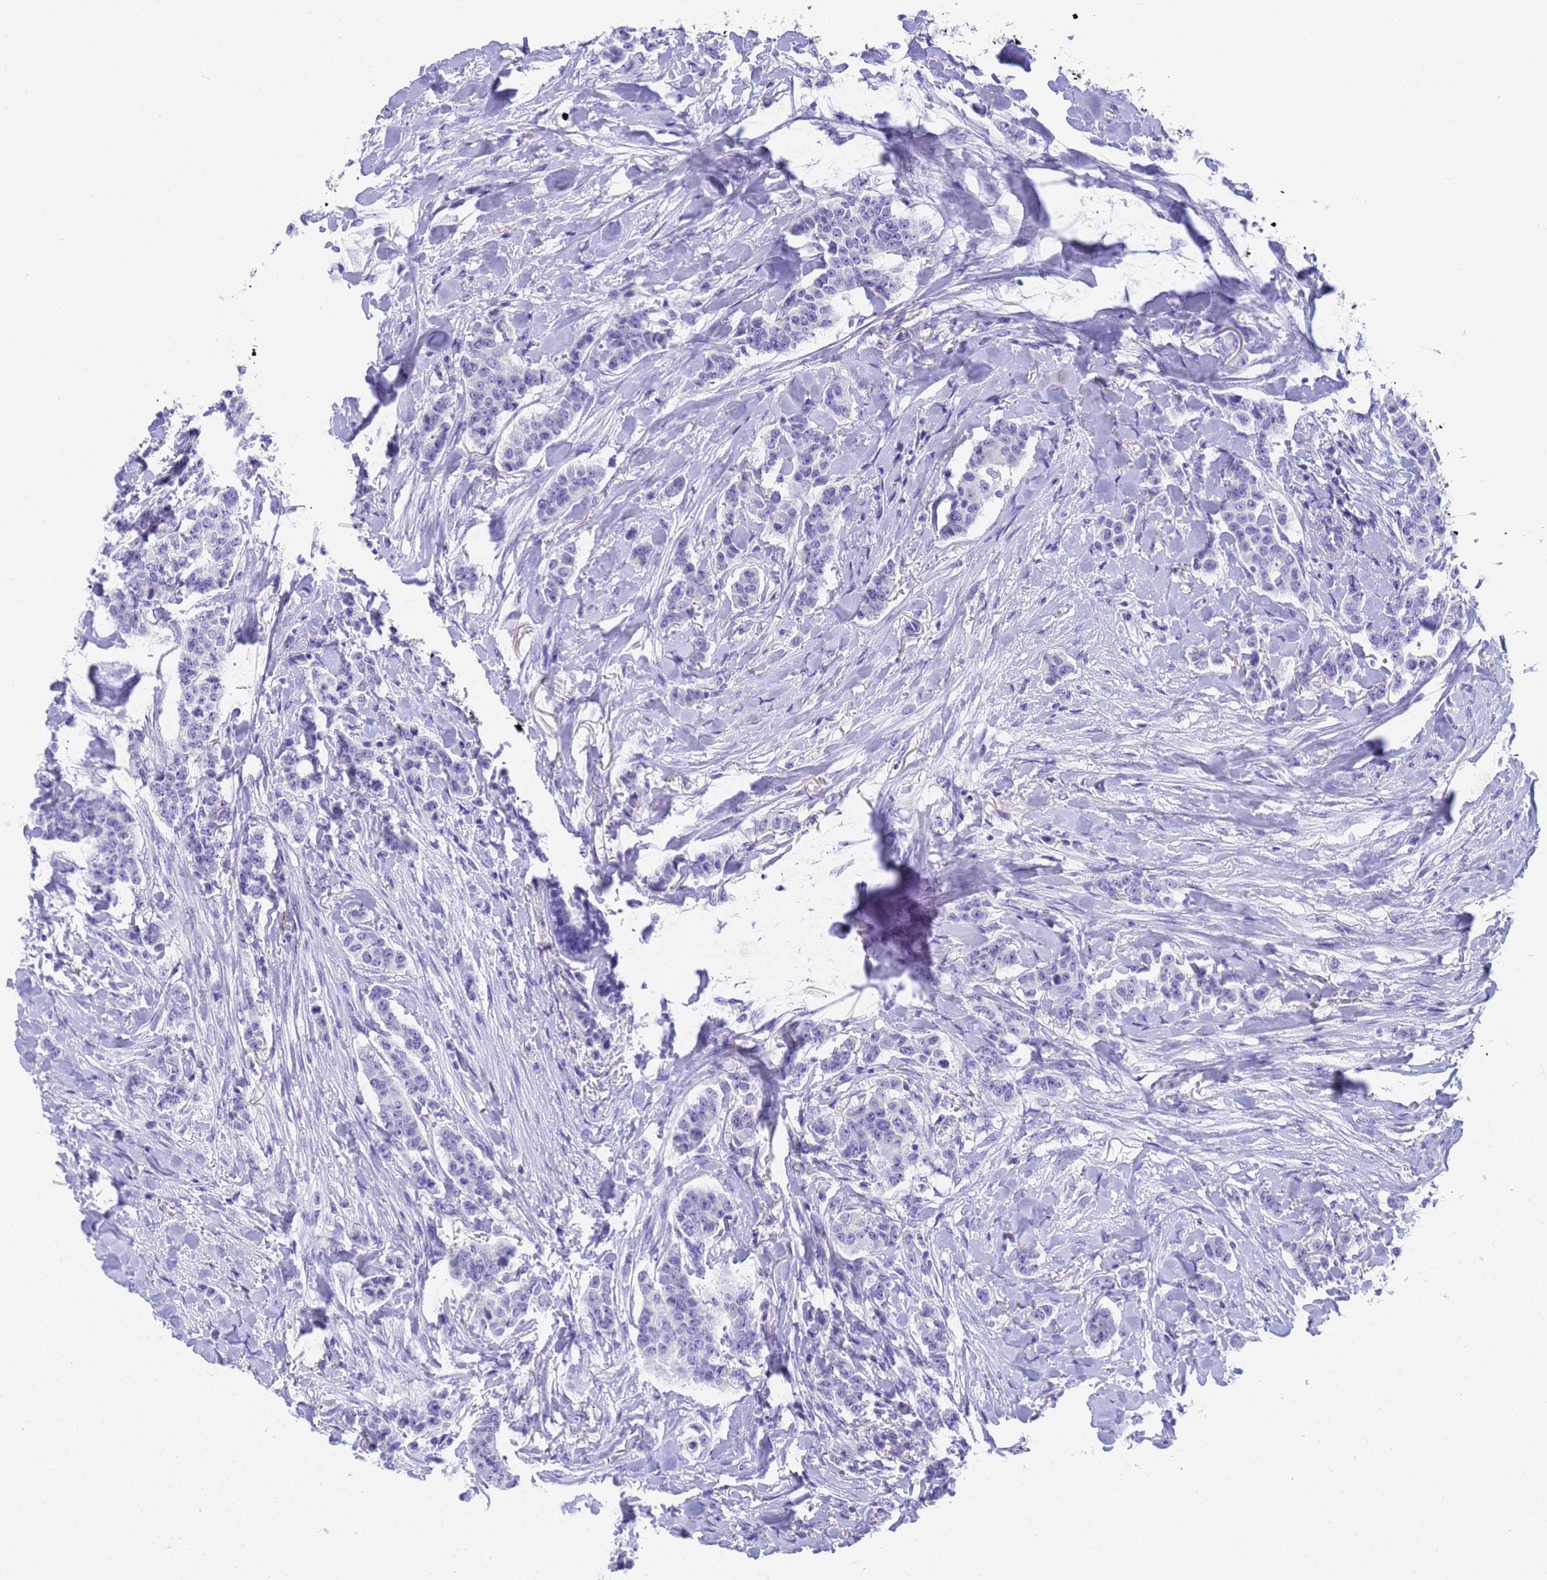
{"staining": {"intensity": "negative", "quantity": "none", "location": "none"}, "tissue": "breast cancer", "cell_type": "Tumor cells", "image_type": "cancer", "snomed": [{"axis": "morphology", "description": "Duct carcinoma"}, {"axis": "topography", "description": "Breast"}], "caption": "Tumor cells are negative for protein expression in human breast cancer (infiltrating ductal carcinoma). Brightfield microscopy of IHC stained with DAB (brown) and hematoxylin (blue), captured at high magnification.", "gene": "STATH", "patient": {"sex": "female", "age": 40}}